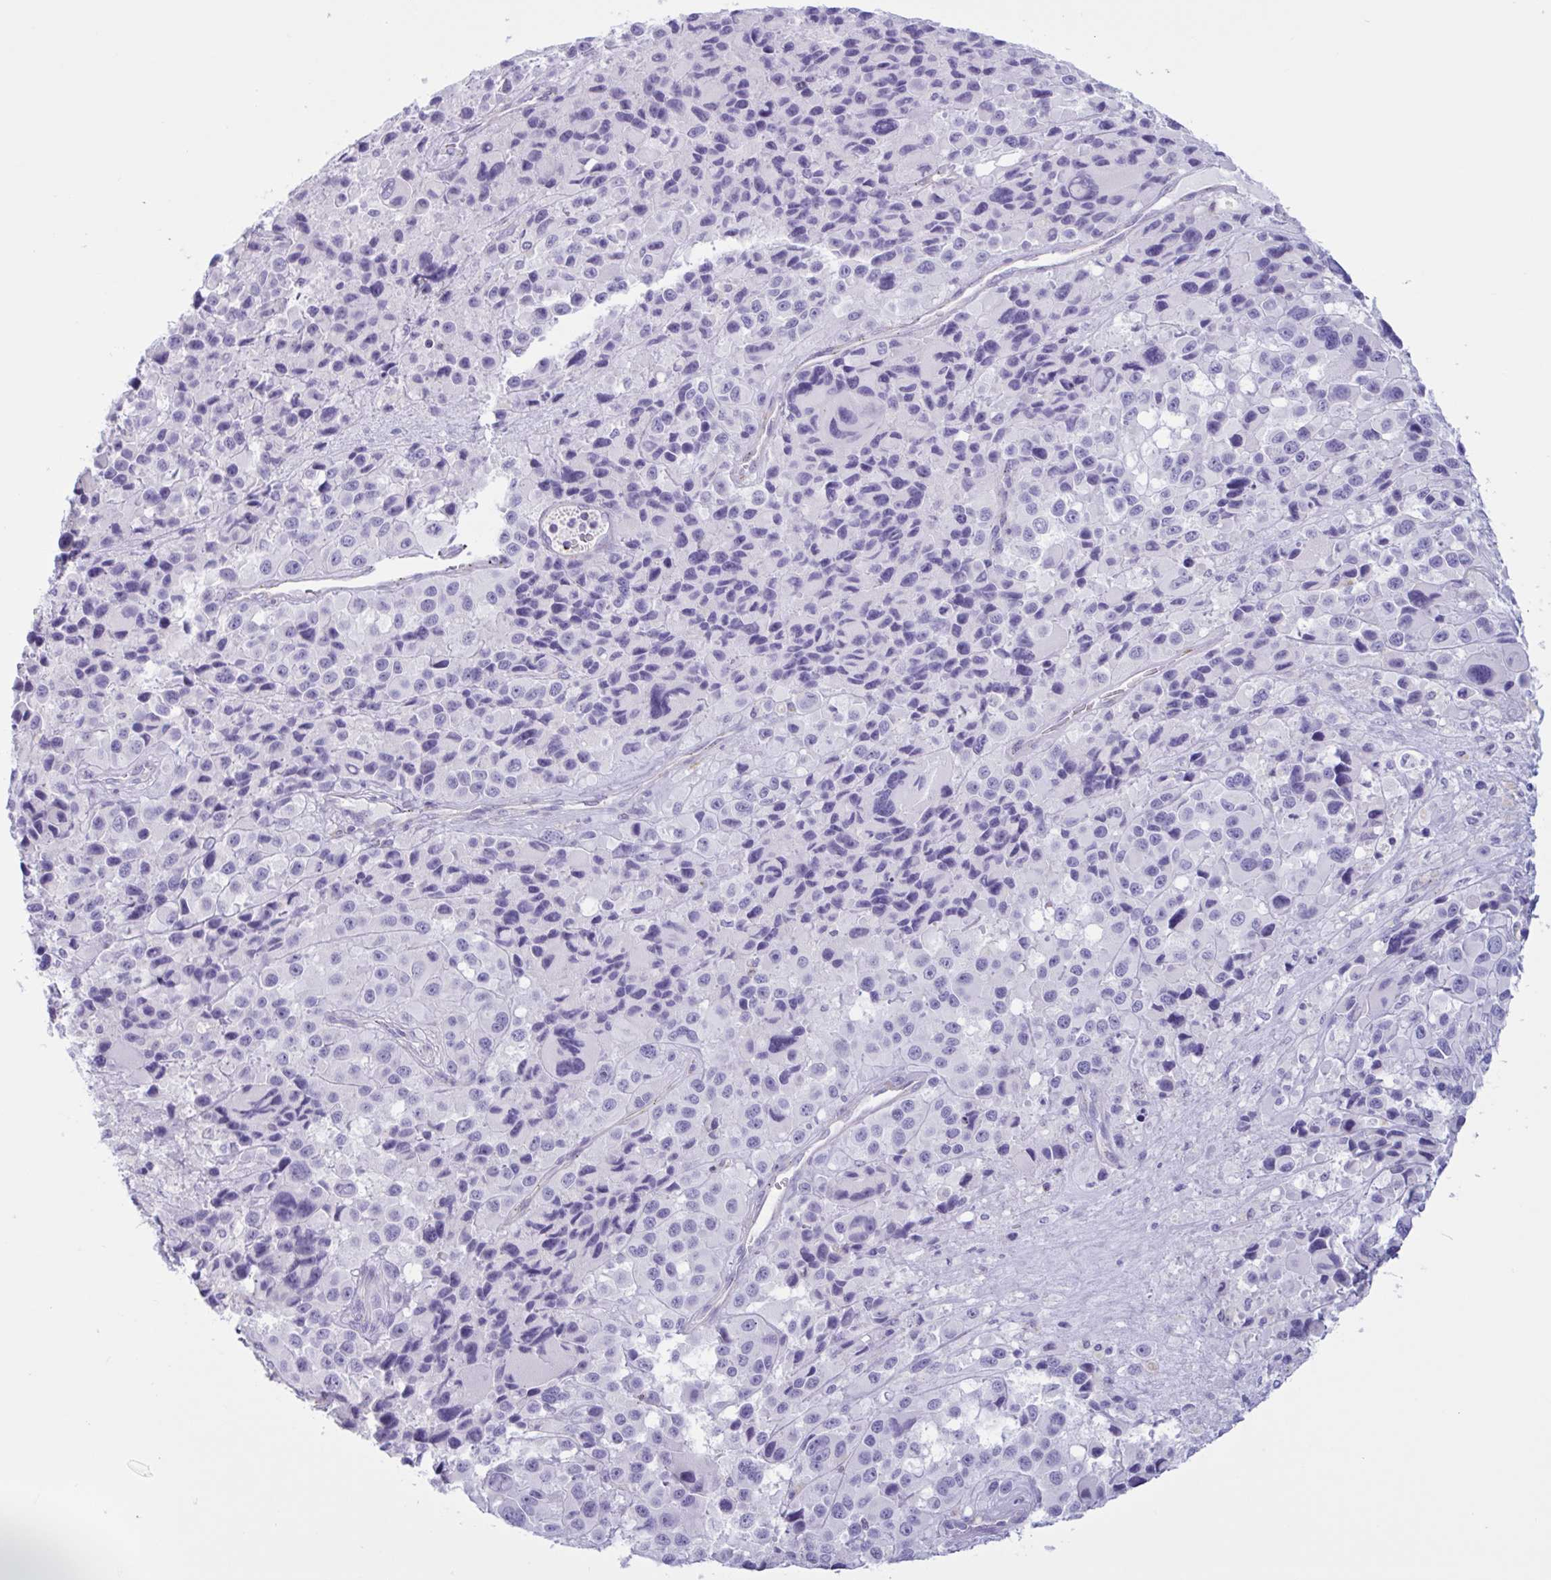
{"staining": {"intensity": "negative", "quantity": "none", "location": "none"}, "tissue": "melanoma", "cell_type": "Tumor cells", "image_type": "cancer", "snomed": [{"axis": "morphology", "description": "Malignant melanoma, Metastatic site"}, {"axis": "topography", "description": "Lymph node"}], "caption": "There is no significant staining in tumor cells of melanoma.", "gene": "XCL1", "patient": {"sex": "female", "age": 65}}